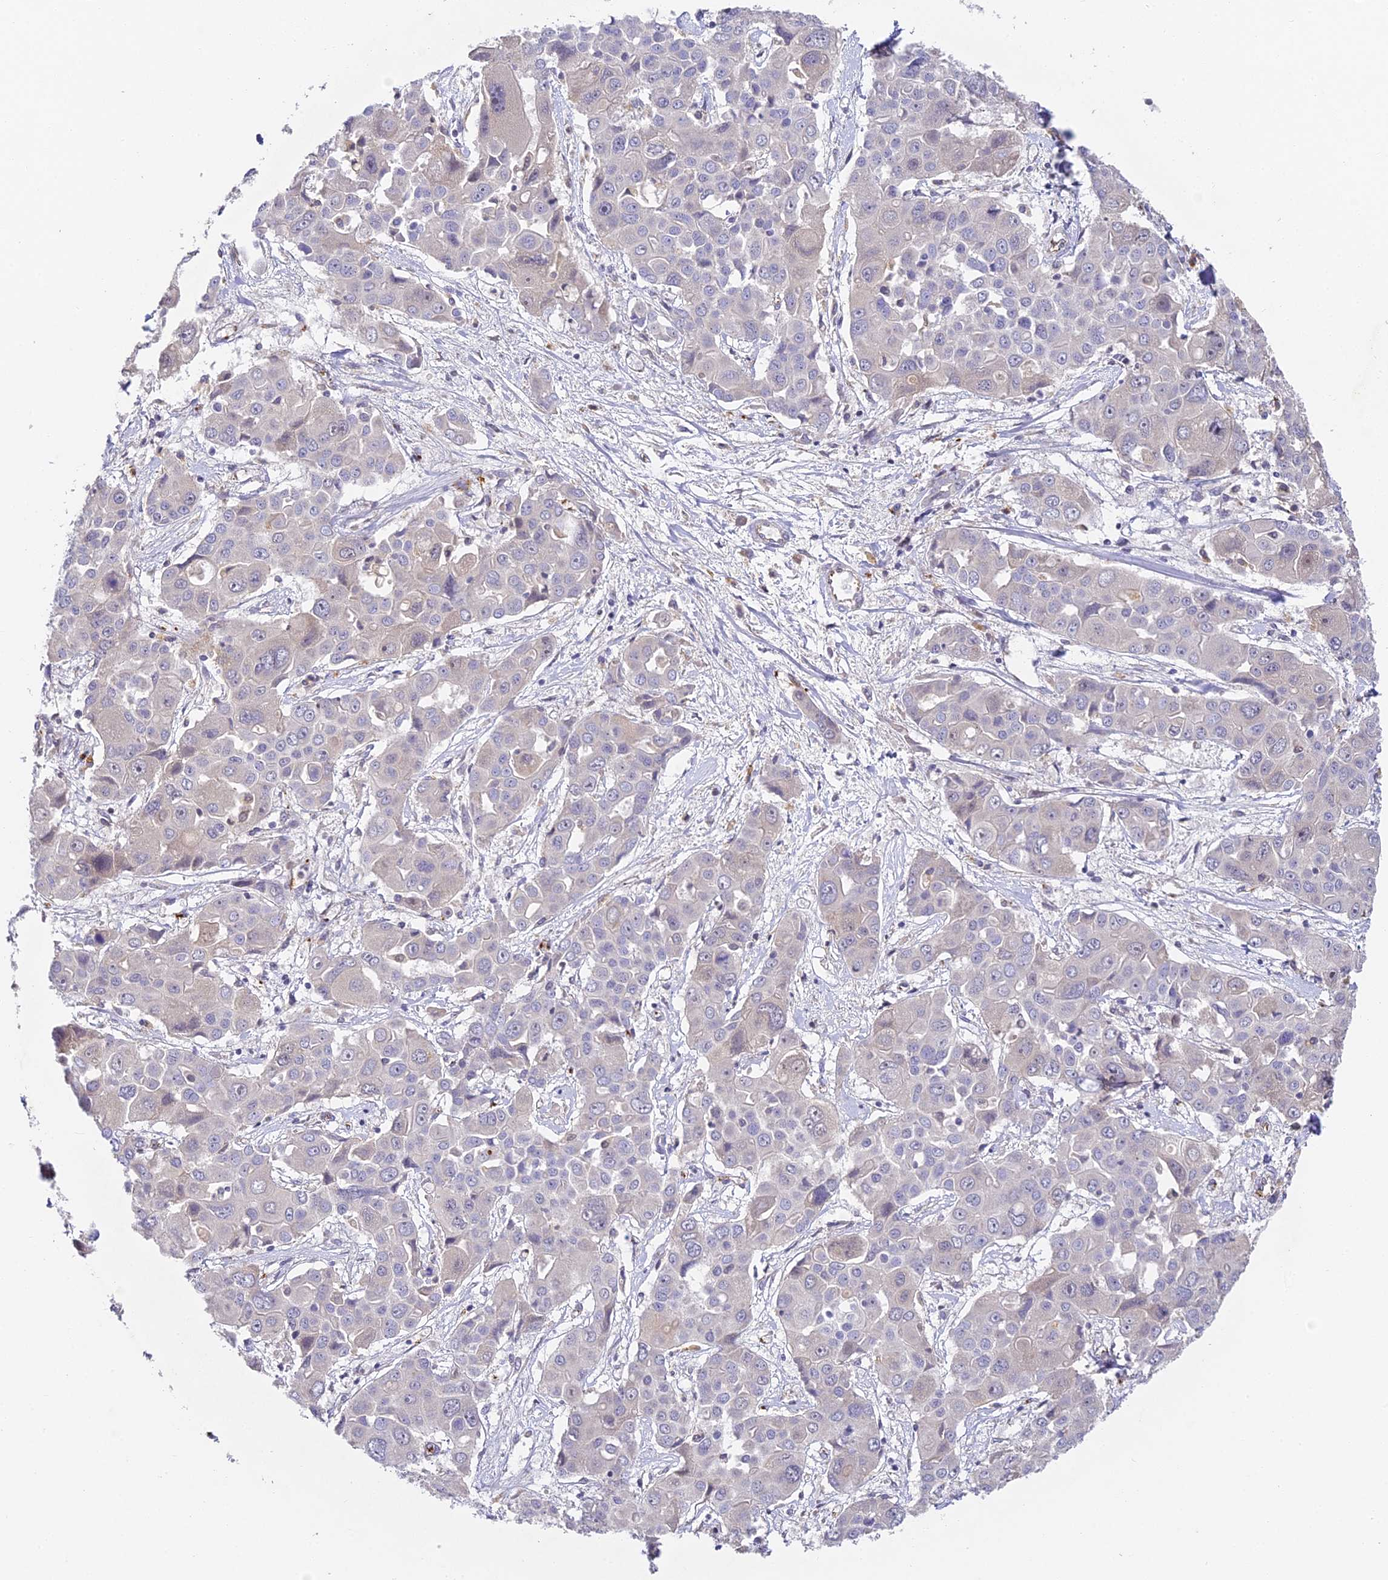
{"staining": {"intensity": "negative", "quantity": "none", "location": "none"}, "tissue": "liver cancer", "cell_type": "Tumor cells", "image_type": "cancer", "snomed": [{"axis": "morphology", "description": "Cholangiocarcinoma"}, {"axis": "topography", "description": "Liver"}], "caption": "DAB immunohistochemical staining of liver cancer reveals no significant positivity in tumor cells.", "gene": "DNAAF10", "patient": {"sex": "male", "age": 67}}